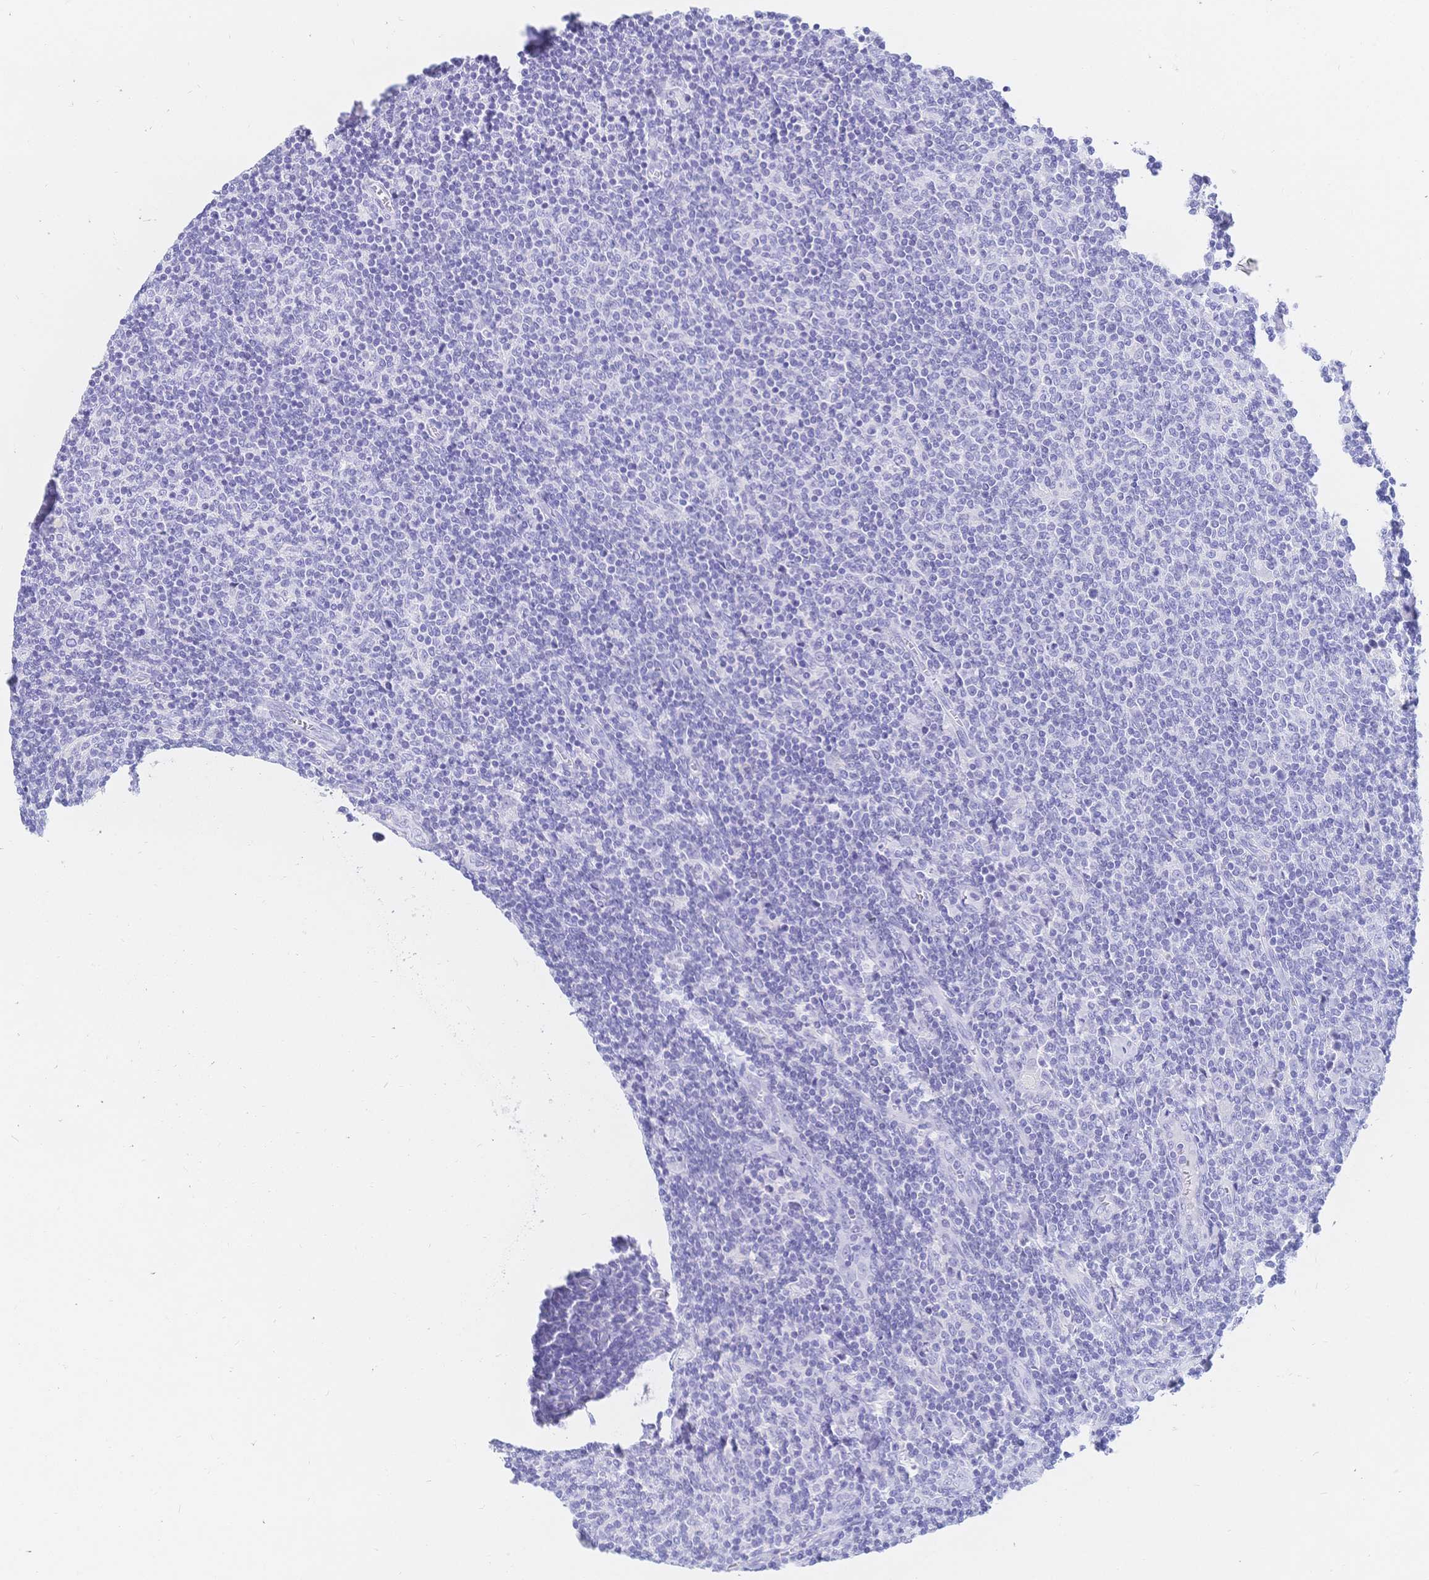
{"staining": {"intensity": "negative", "quantity": "none", "location": "none"}, "tissue": "lymphoma", "cell_type": "Tumor cells", "image_type": "cancer", "snomed": [{"axis": "morphology", "description": "Malignant lymphoma, non-Hodgkin's type, Low grade"}, {"axis": "topography", "description": "Lymph node"}], "caption": "Malignant lymphoma, non-Hodgkin's type (low-grade) stained for a protein using IHC demonstrates no expression tumor cells.", "gene": "MEP1B", "patient": {"sex": "male", "age": 52}}